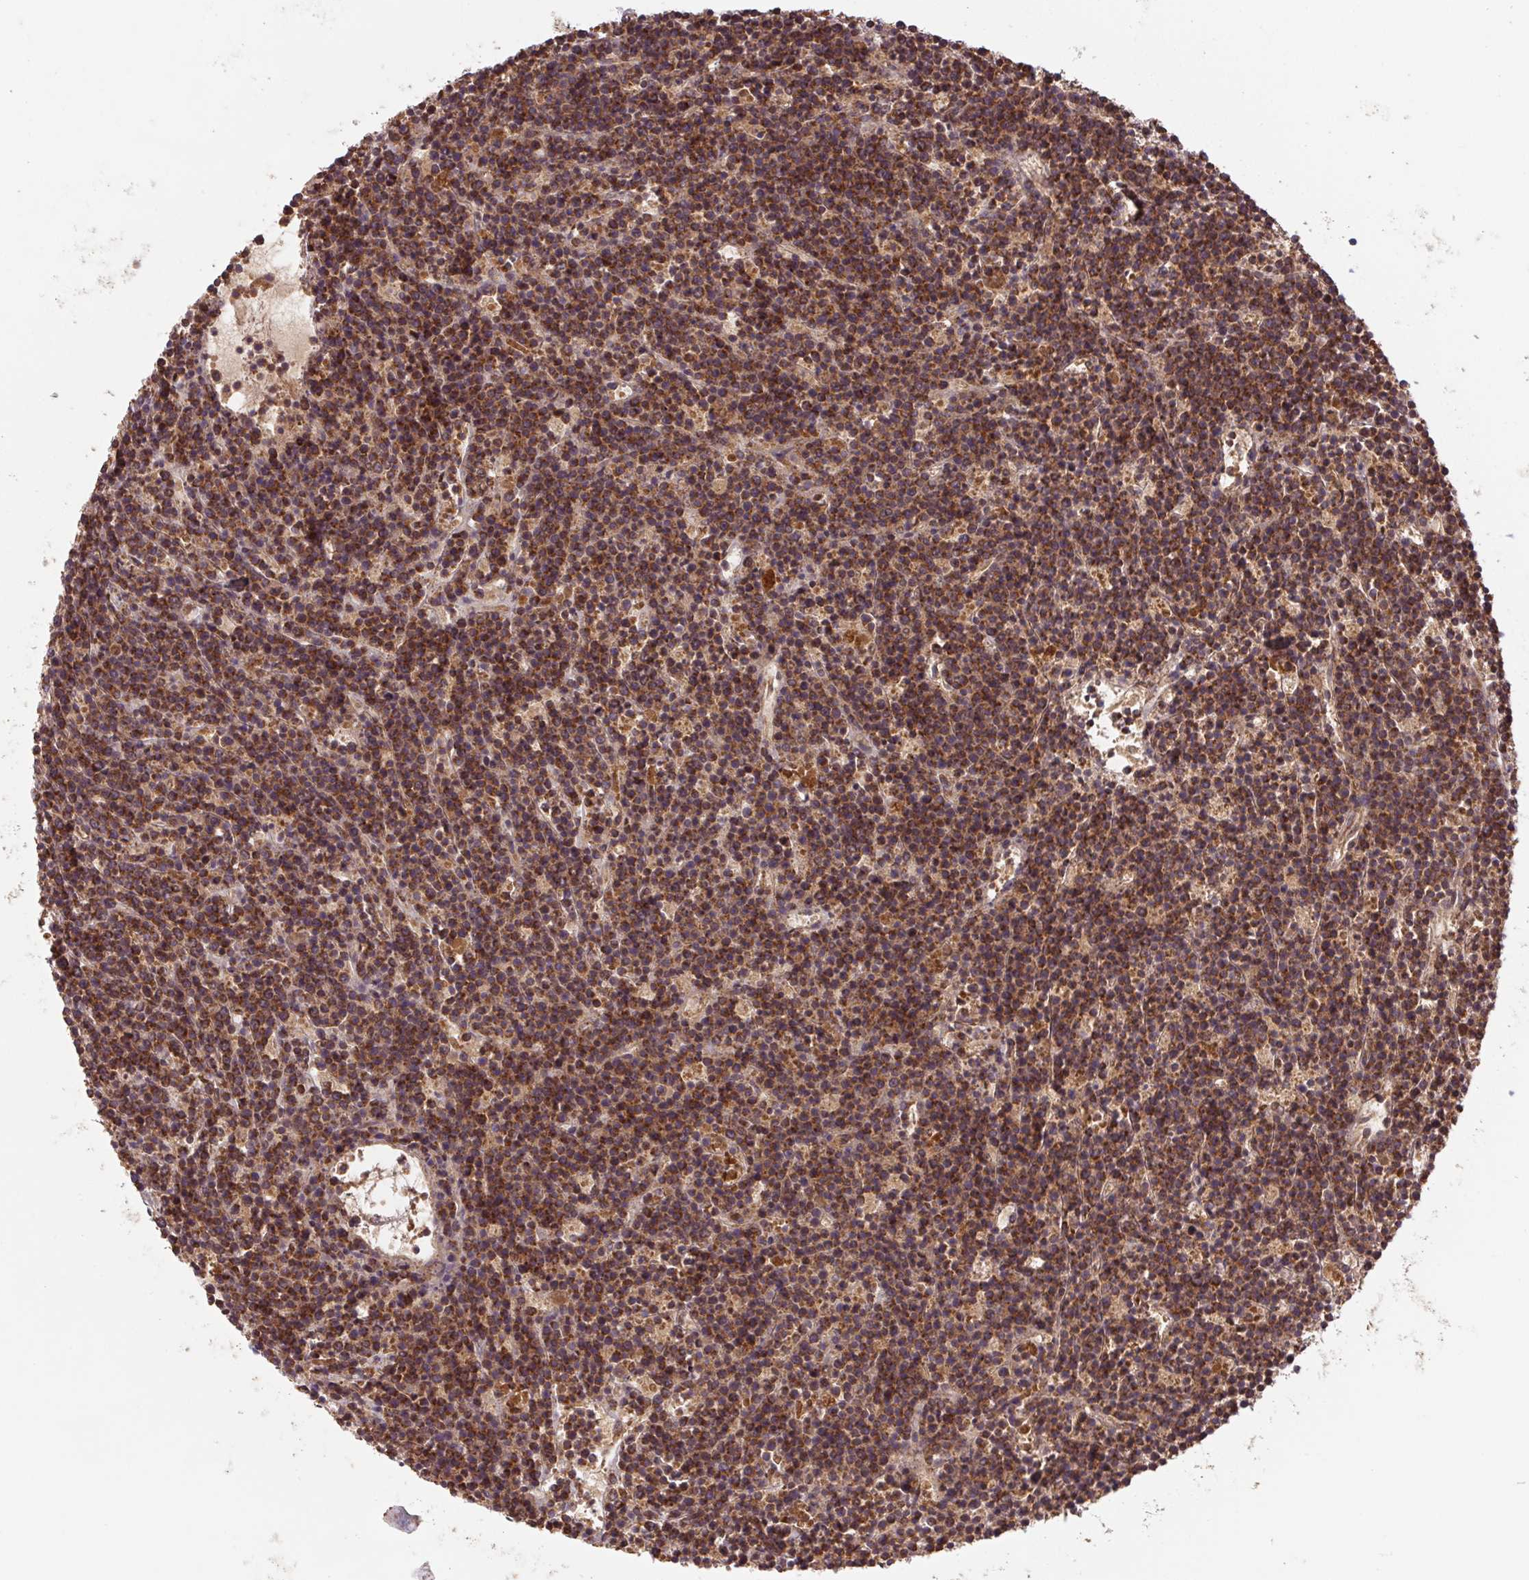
{"staining": {"intensity": "moderate", "quantity": ">75%", "location": "cytoplasmic/membranous"}, "tissue": "lymphoma", "cell_type": "Tumor cells", "image_type": "cancer", "snomed": [{"axis": "morphology", "description": "Malignant lymphoma, non-Hodgkin's type, High grade"}, {"axis": "topography", "description": "Ovary"}], "caption": "This micrograph shows lymphoma stained with IHC to label a protein in brown. The cytoplasmic/membranous of tumor cells show moderate positivity for the protein. Nuclei are counter-stained blue.", "gene": "MTHFD1", "patient": {"sex": "female", "age": 56}}